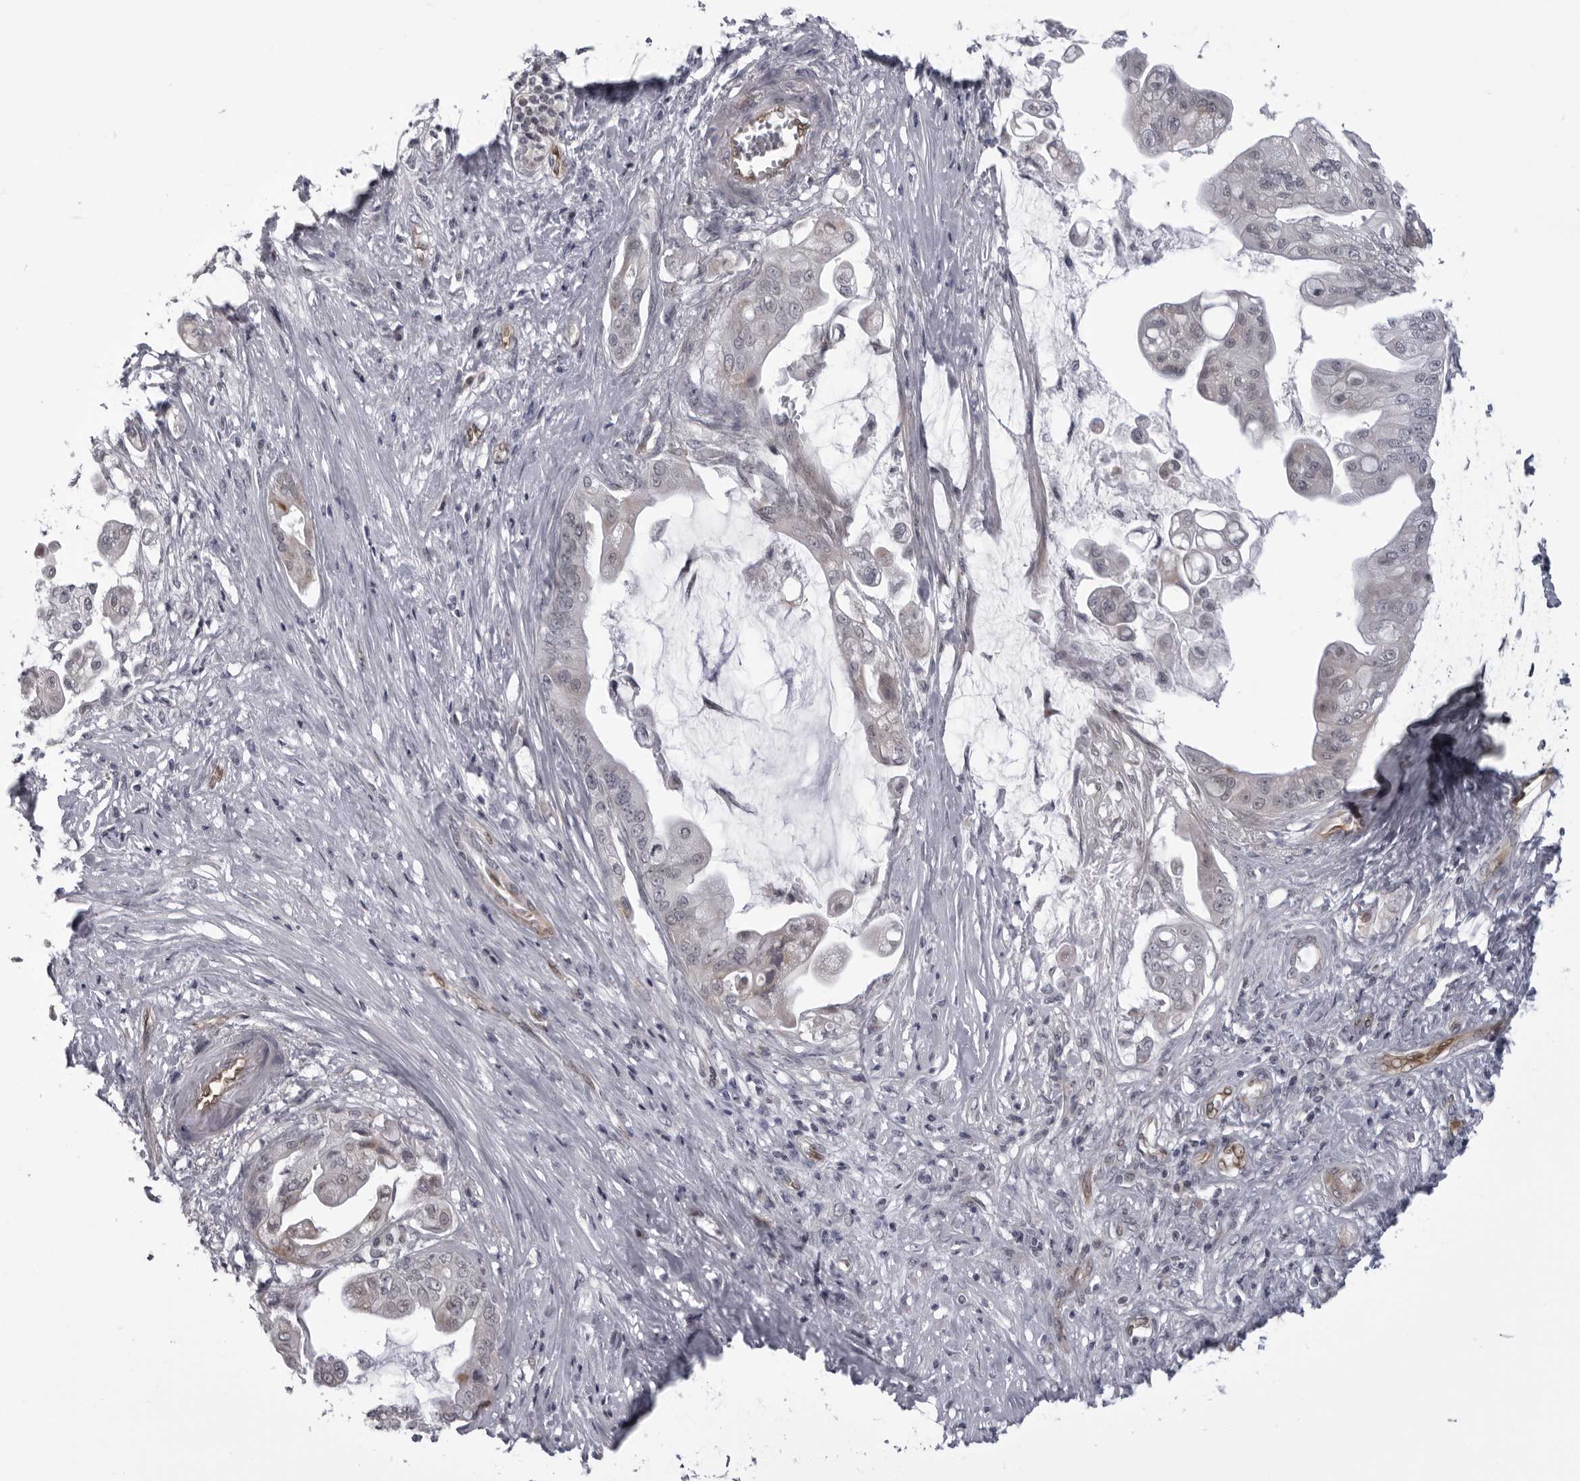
{"staining": {"intensity": "negative", "quantity": "none", "location": "none"}, "tissue": "pancreatic cancer", "cell_type": "Tumor cells", "image_type": "cancer", "snomed": [{"axis": "morphology", "description": "Adenocarcinoma, NOS"}, {"axis": "topography", "description": "Pancreas"}], "caption": "The histopathology image displays no staining of tumor cells in adenocarcinoma (pancreatic).", "gene": "MAPK12", "patient": {"sex": "female", "age": 75}}